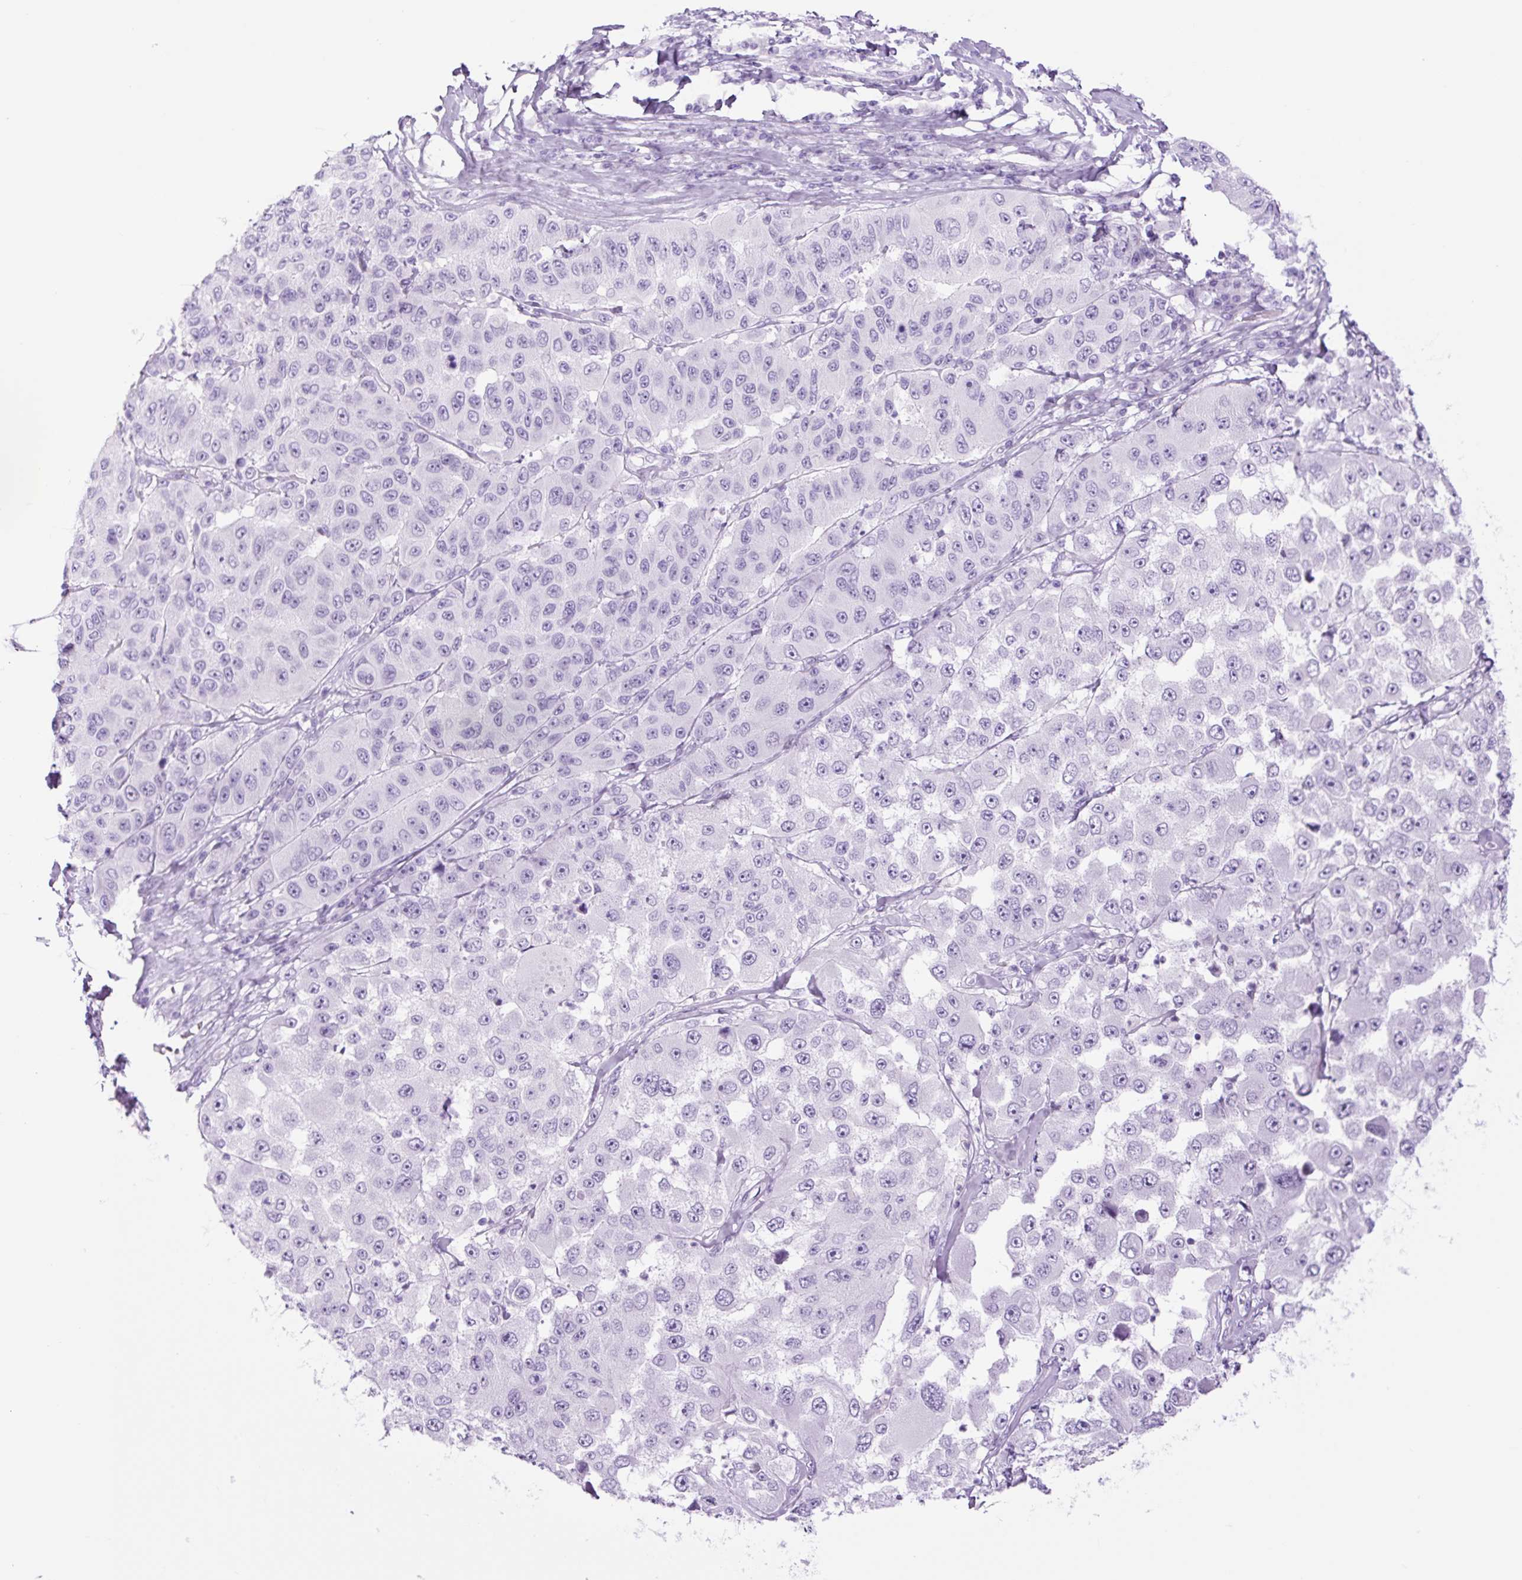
{"staining": {"intensity": "negative", "quantity": "none", "location": "none"}, "tissue": "melanoma", "cell_type": "Tumor cells", "image_type": "cancer", "snomed": [{"axis": "morphology", "description": "Malignant melanoma, Metastatic site"}, {"axis": "topography", "description": "Lymph node"}], "caption": "Melanoma was stained to show a protein in brown. There is no significant staining in tumor cells.", "gene": "TFF2", "patient": {"sex": "male", "age": 62}}